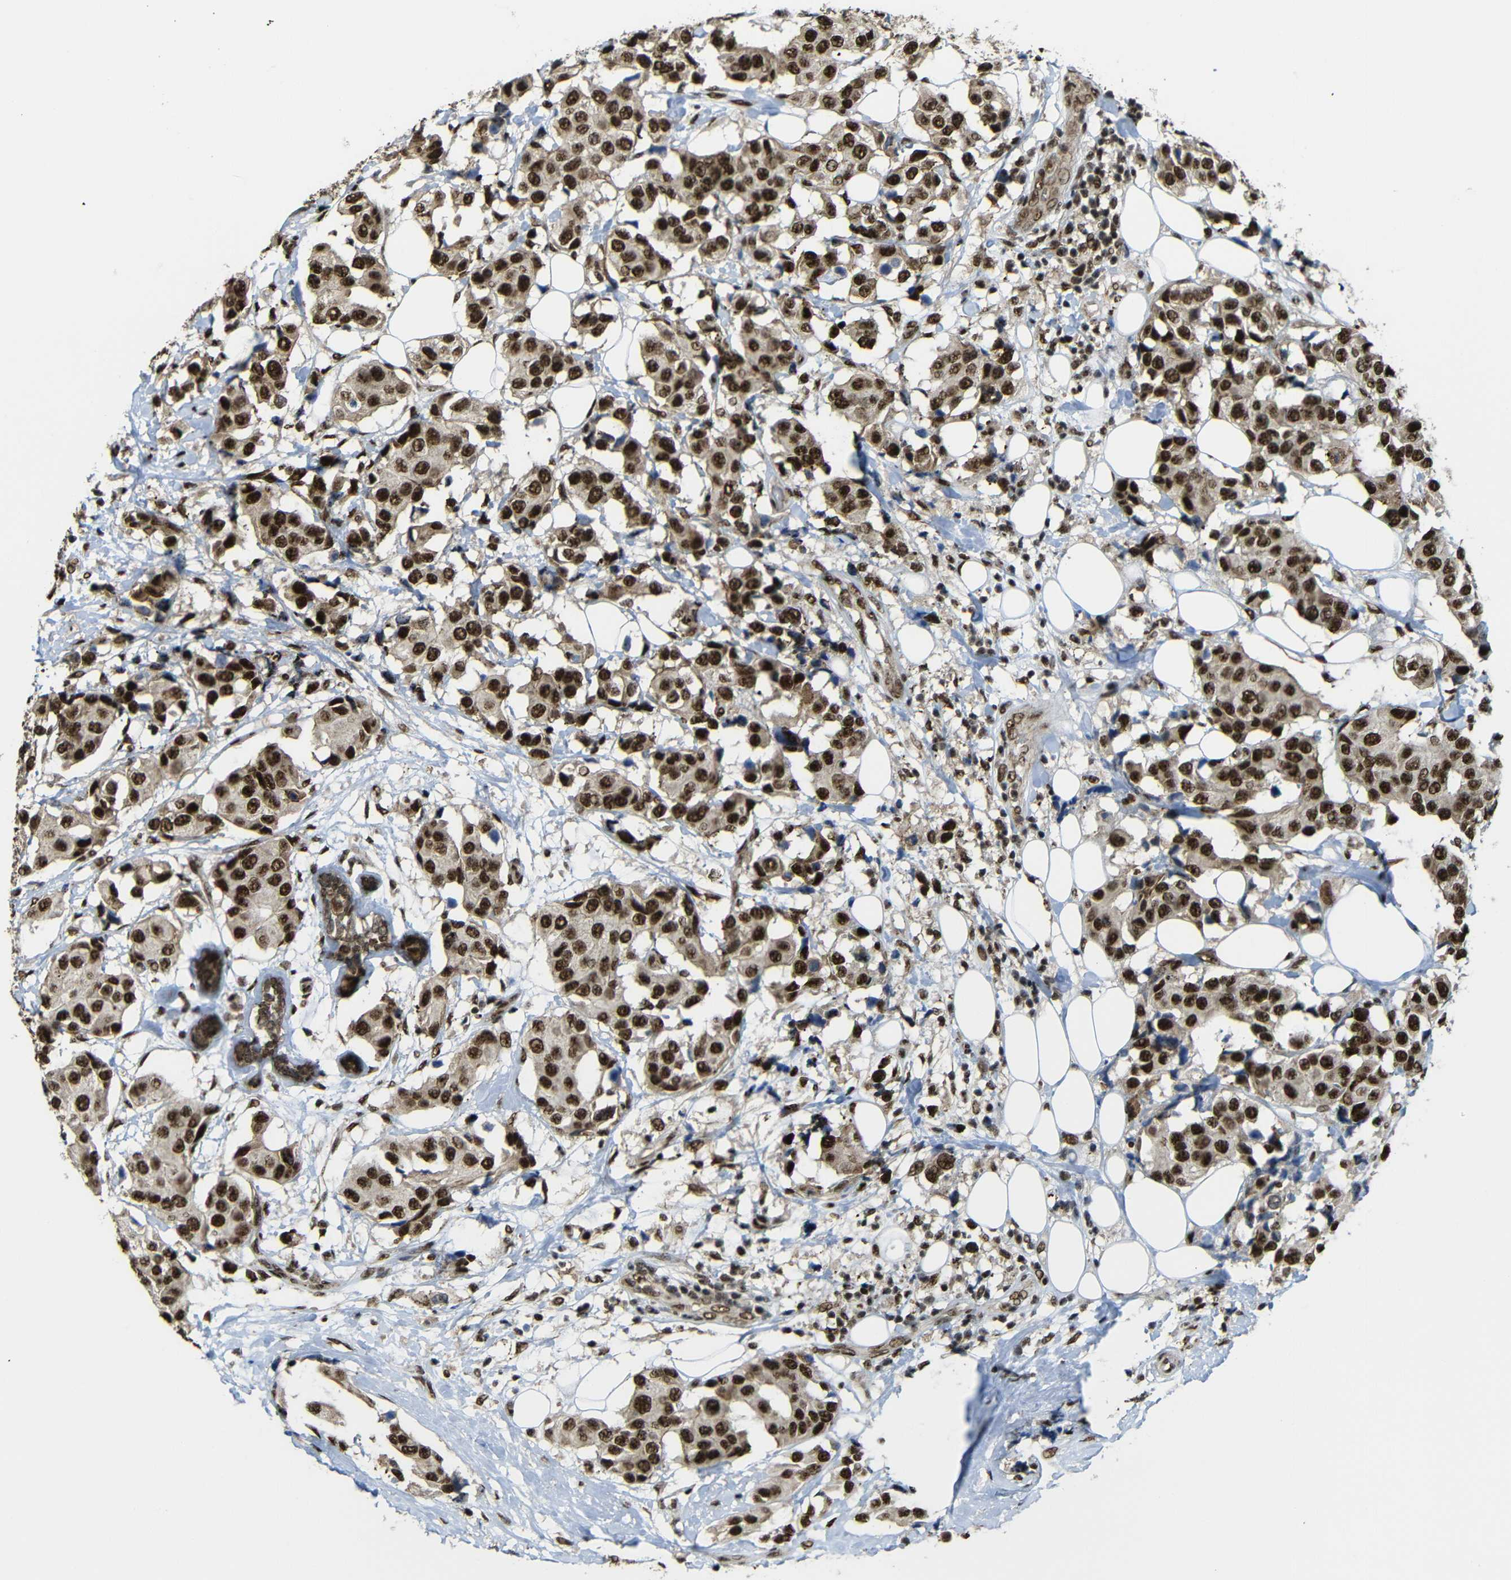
{"staining": {"intensity": "strong", "quantity": ">75%", "location": "cytoplasmic/membranous,nuclear"}, "tissue": "breast cancer", "cell_type": "Tumor cells", "image_type": "cancer", "snomed": [{"axis": "morphology", "description": "Normal tissue, NOS"}, {"axis": "morphology", "description": "Duct carcinoma"}, {"axis": "topography", "description": "Breast"}], "caption": "Tumor cells display high levels of strong cytoplasmic/membranous and nuclear positivity in approximately >75% of cells in breast cancer (infiltrating ductal carcinoma).", "gene": "TCF7L2", "patient": {"sex": "female", "age": 39}}